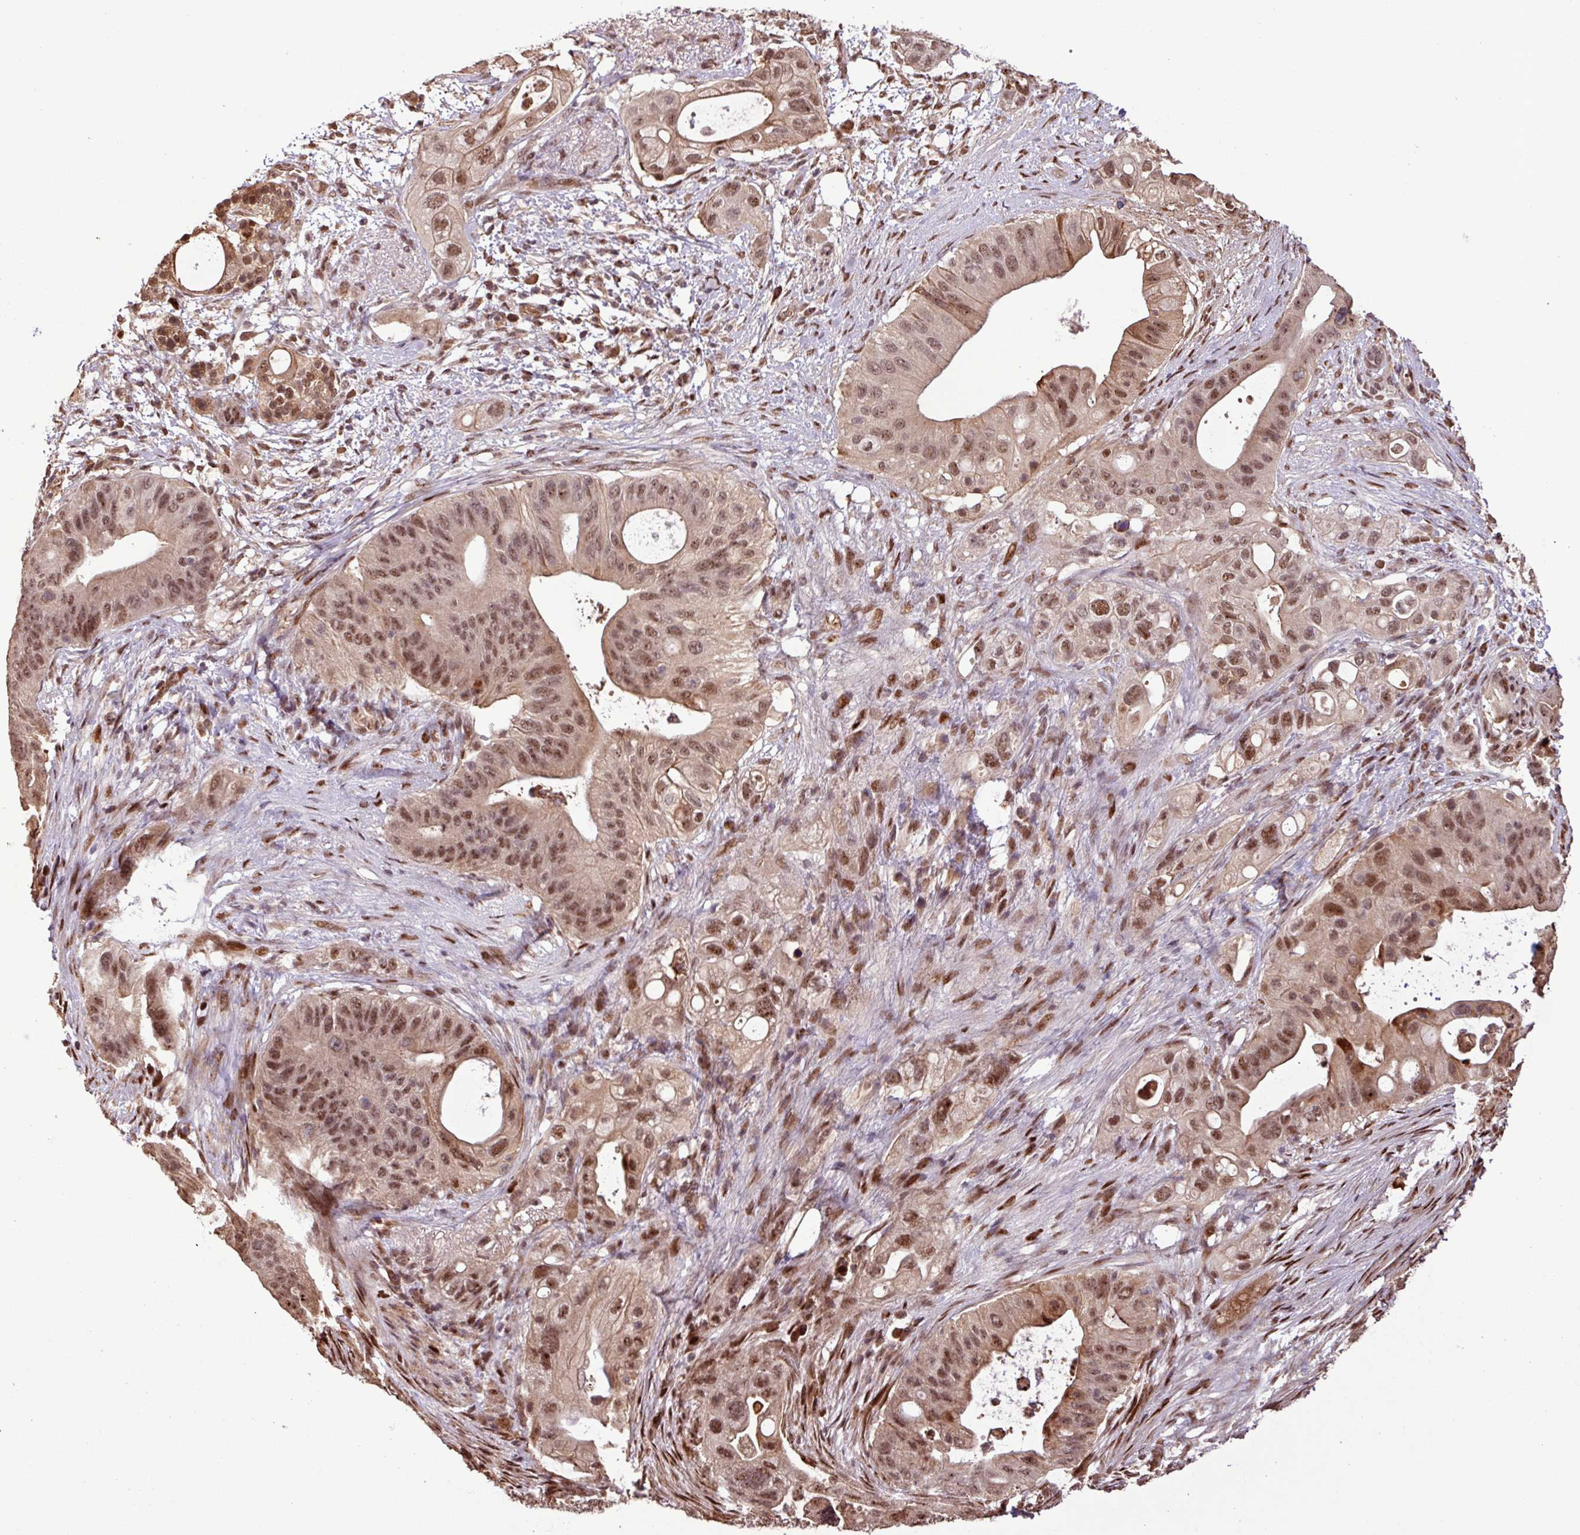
{"staining": {"intensity": "moderate", "quantity": ">75%", "location": "nuclear"}, "tissue": "pancreatic cancer", "cell_type": "Tumor cells", "image_type": "cancer", "snomed": [{"axis": "morphology", "description": "Adenocarcinoma, NOS"}, {"axis": "topography", "description": "Pancreas"}], "caption": "A high-resolution photomicrograph shows IHC staining of adenocarcinoma (pancreatic), which reveals moderate nuclear expression in approximately >75% of tumor cells.", "gene": "SLC22A24", "patient": {"sex": "female", "age": 72}}